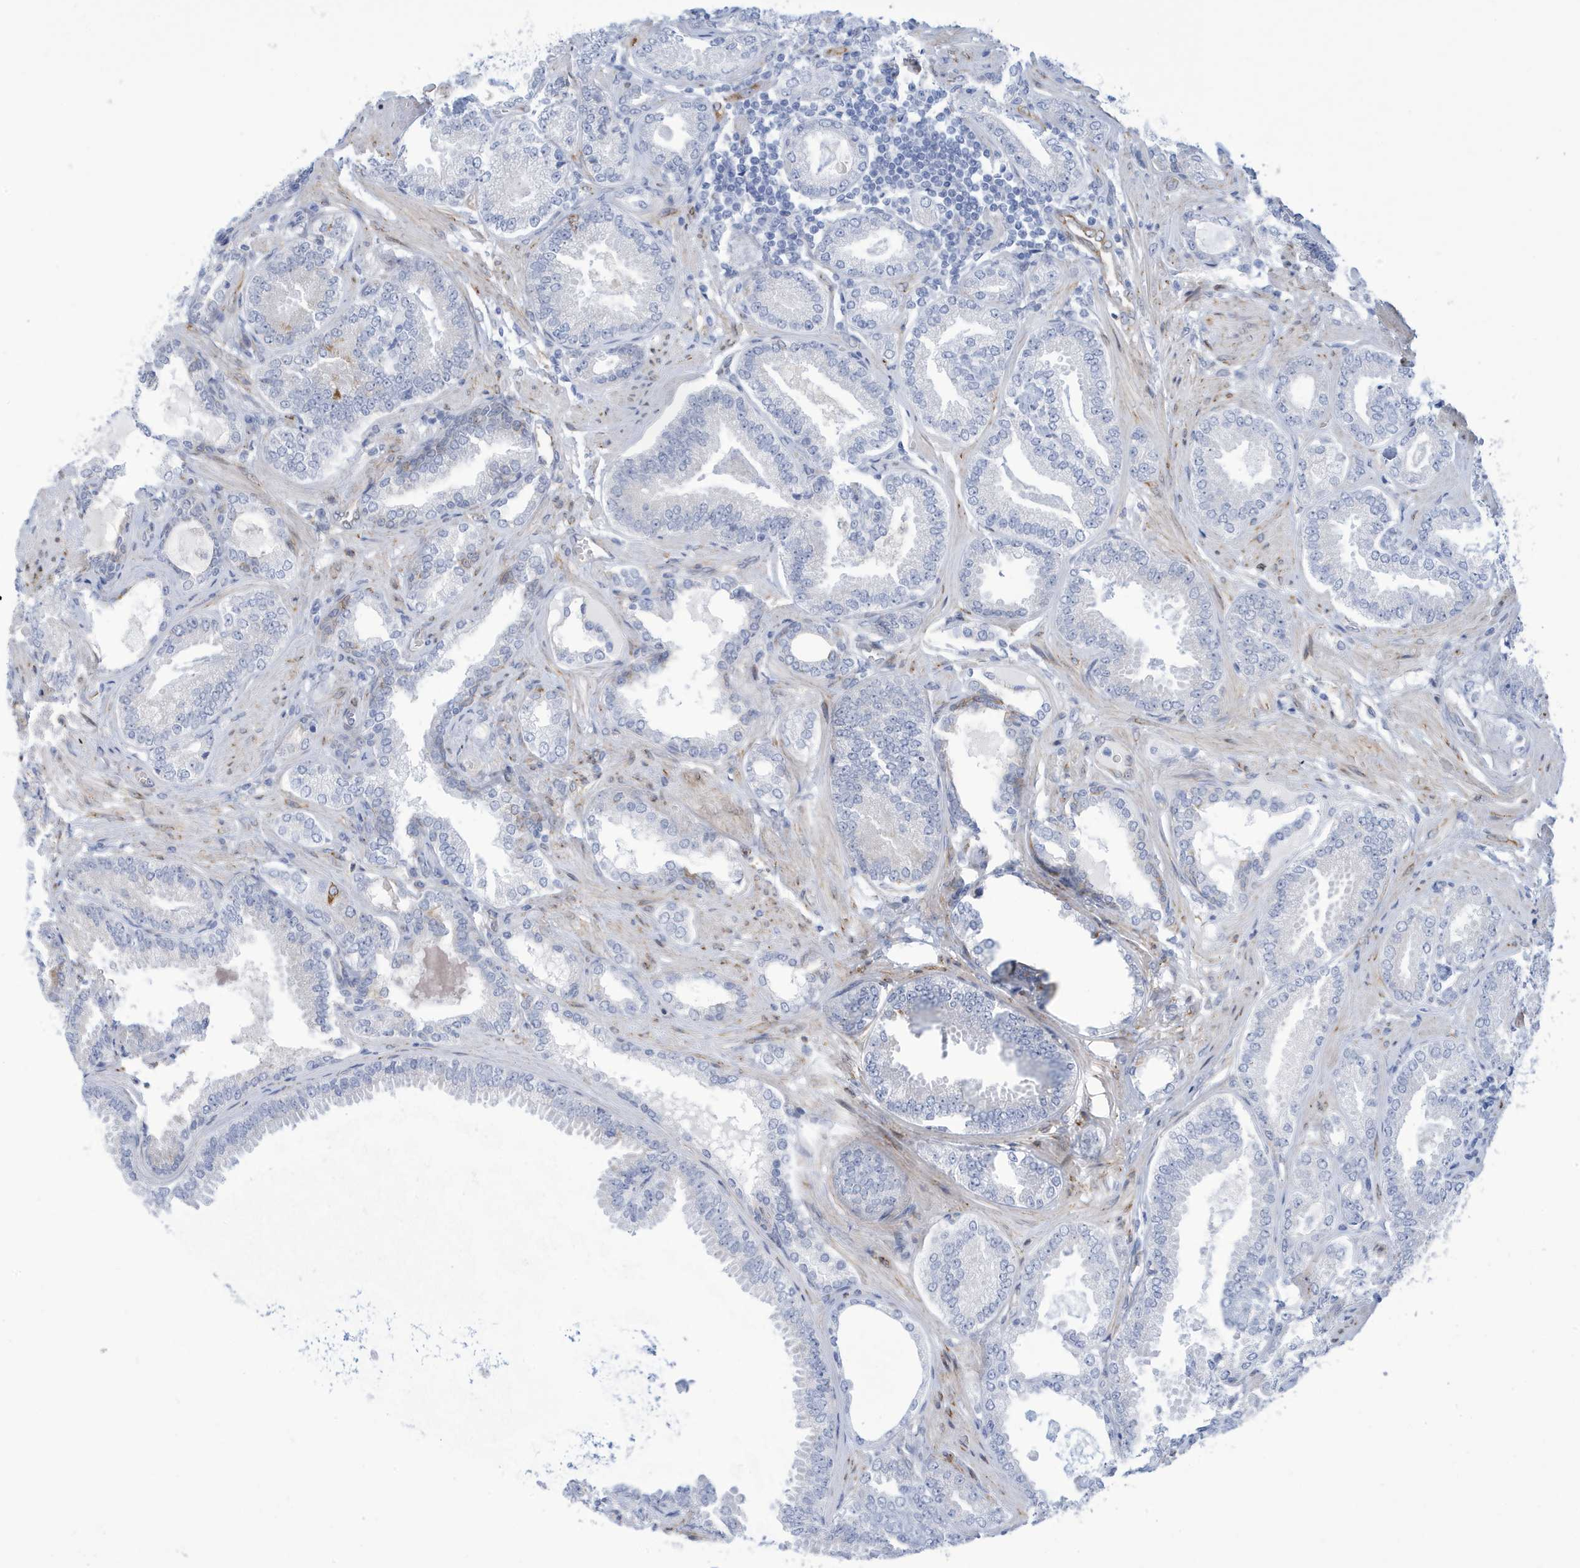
{"staining": {"intensity": "negative", "quantity": "none", "location": "none"}, "tissue": "prostate cancer", "cell_type": "Tumor cells", "image_type": "cancer", "snomed": [{"axis": "morphology", "description": "Adenocarcinoma, Low grade"}, {"axis": "topography", "description": "Prostate"}], "caption": "Immunohistochemistry (IHC) of low-grade adenocarcinoma (prostate) exhibits no positivity in tumor cells.", "gene": "SEMA3F", "patient": {"sex": "male", "age": 71}}